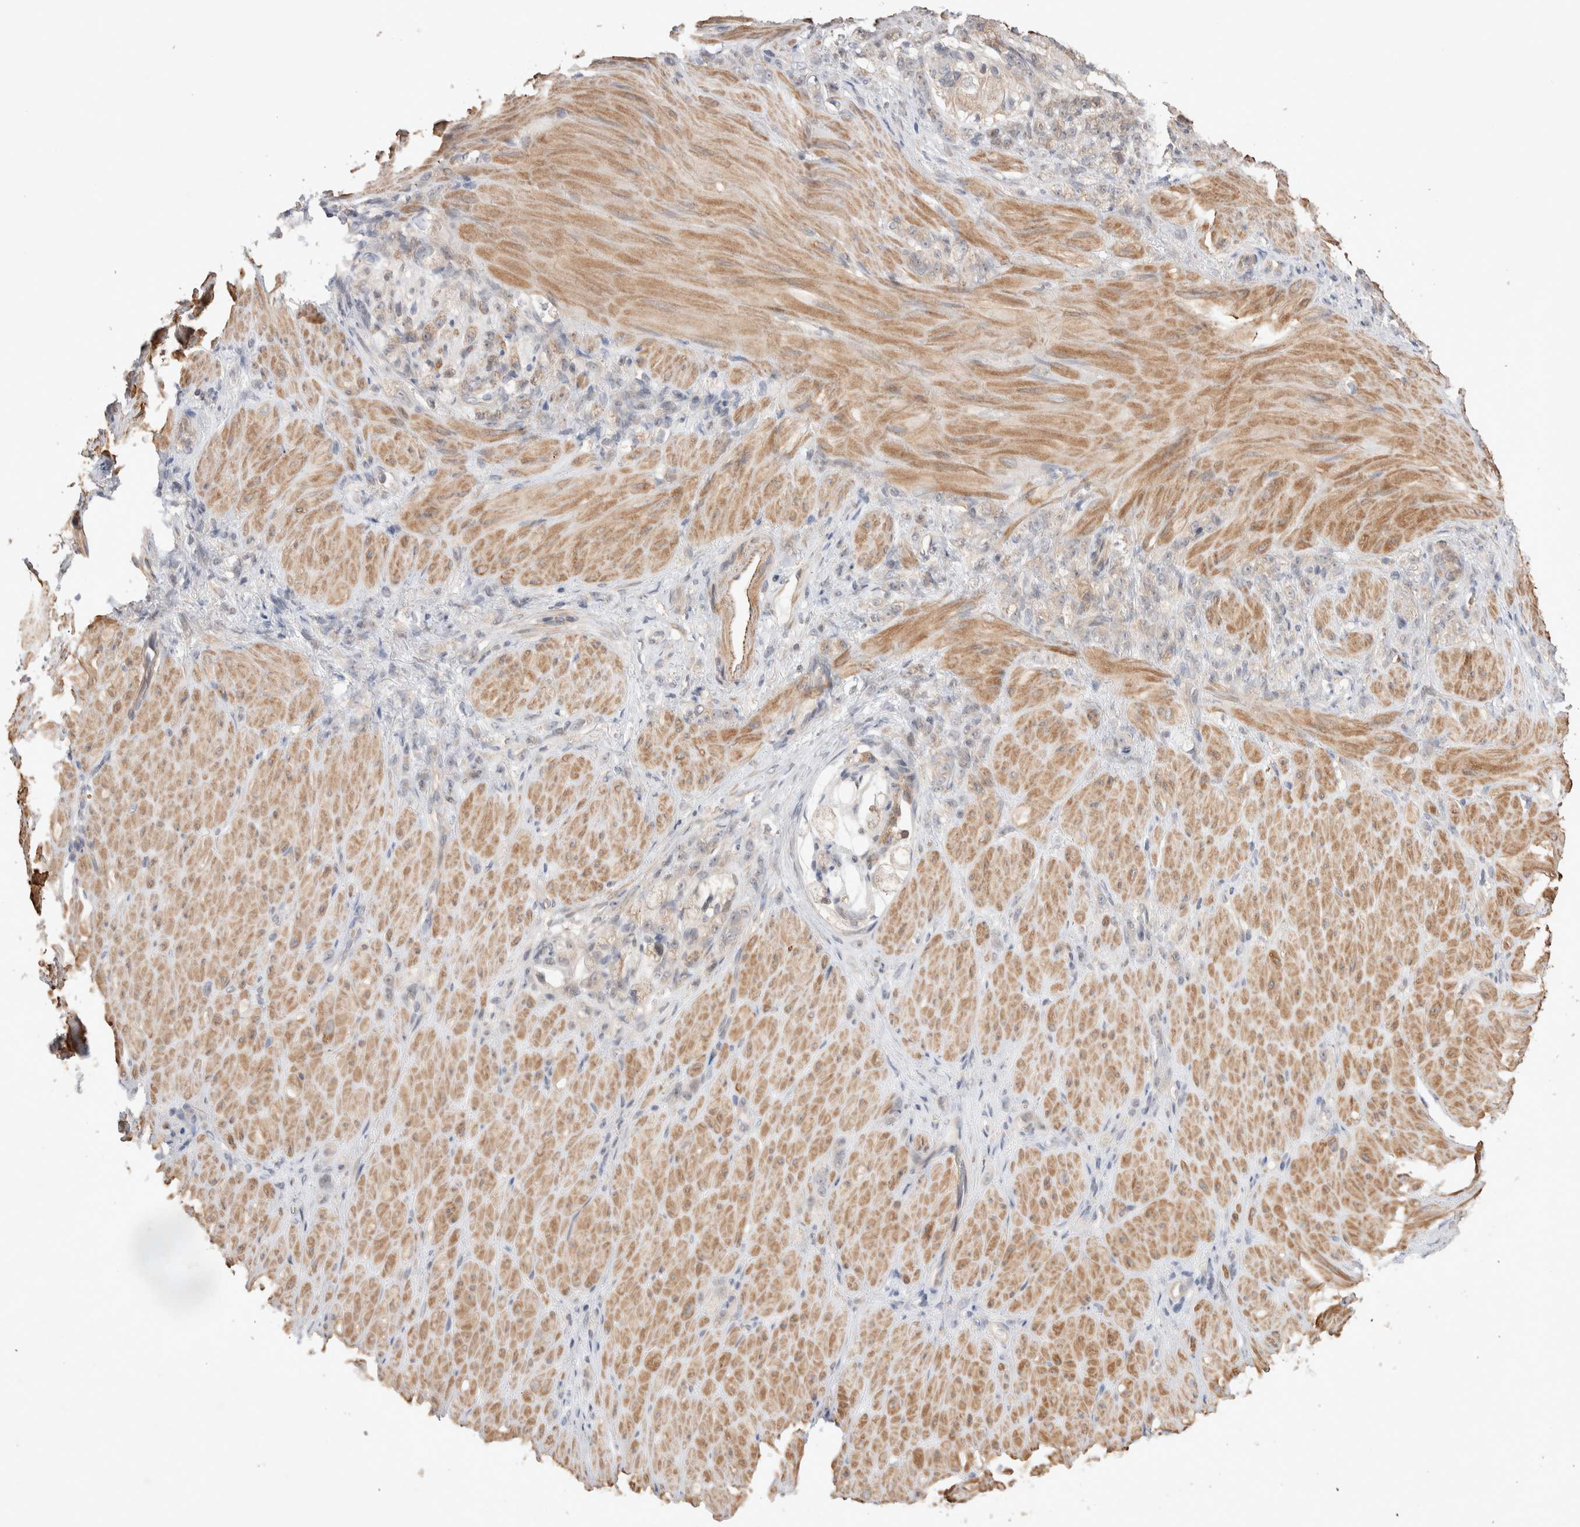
{"staining": {"intensity": "weak", "quantity": "<25%", "location": "cytoplasmic/membranous"}, "tissue": "stomach cancer", "cell_type": "Tumor cells", "image_type": "cancer", "snomed": [{"axis": "morphology", "description": "Normal tissue, NOS"}, {"axis": "morphology", "description": "Adenocarcinoma, NOS"}, {"axis": "topography", "description": "Stomach"}], "caption": "This is an IHC histopathology image of human stomach cancer. There is no staining in tumor cells.", "gene": "ZNF704", "patient": {"sex": "male", "age": 82}}